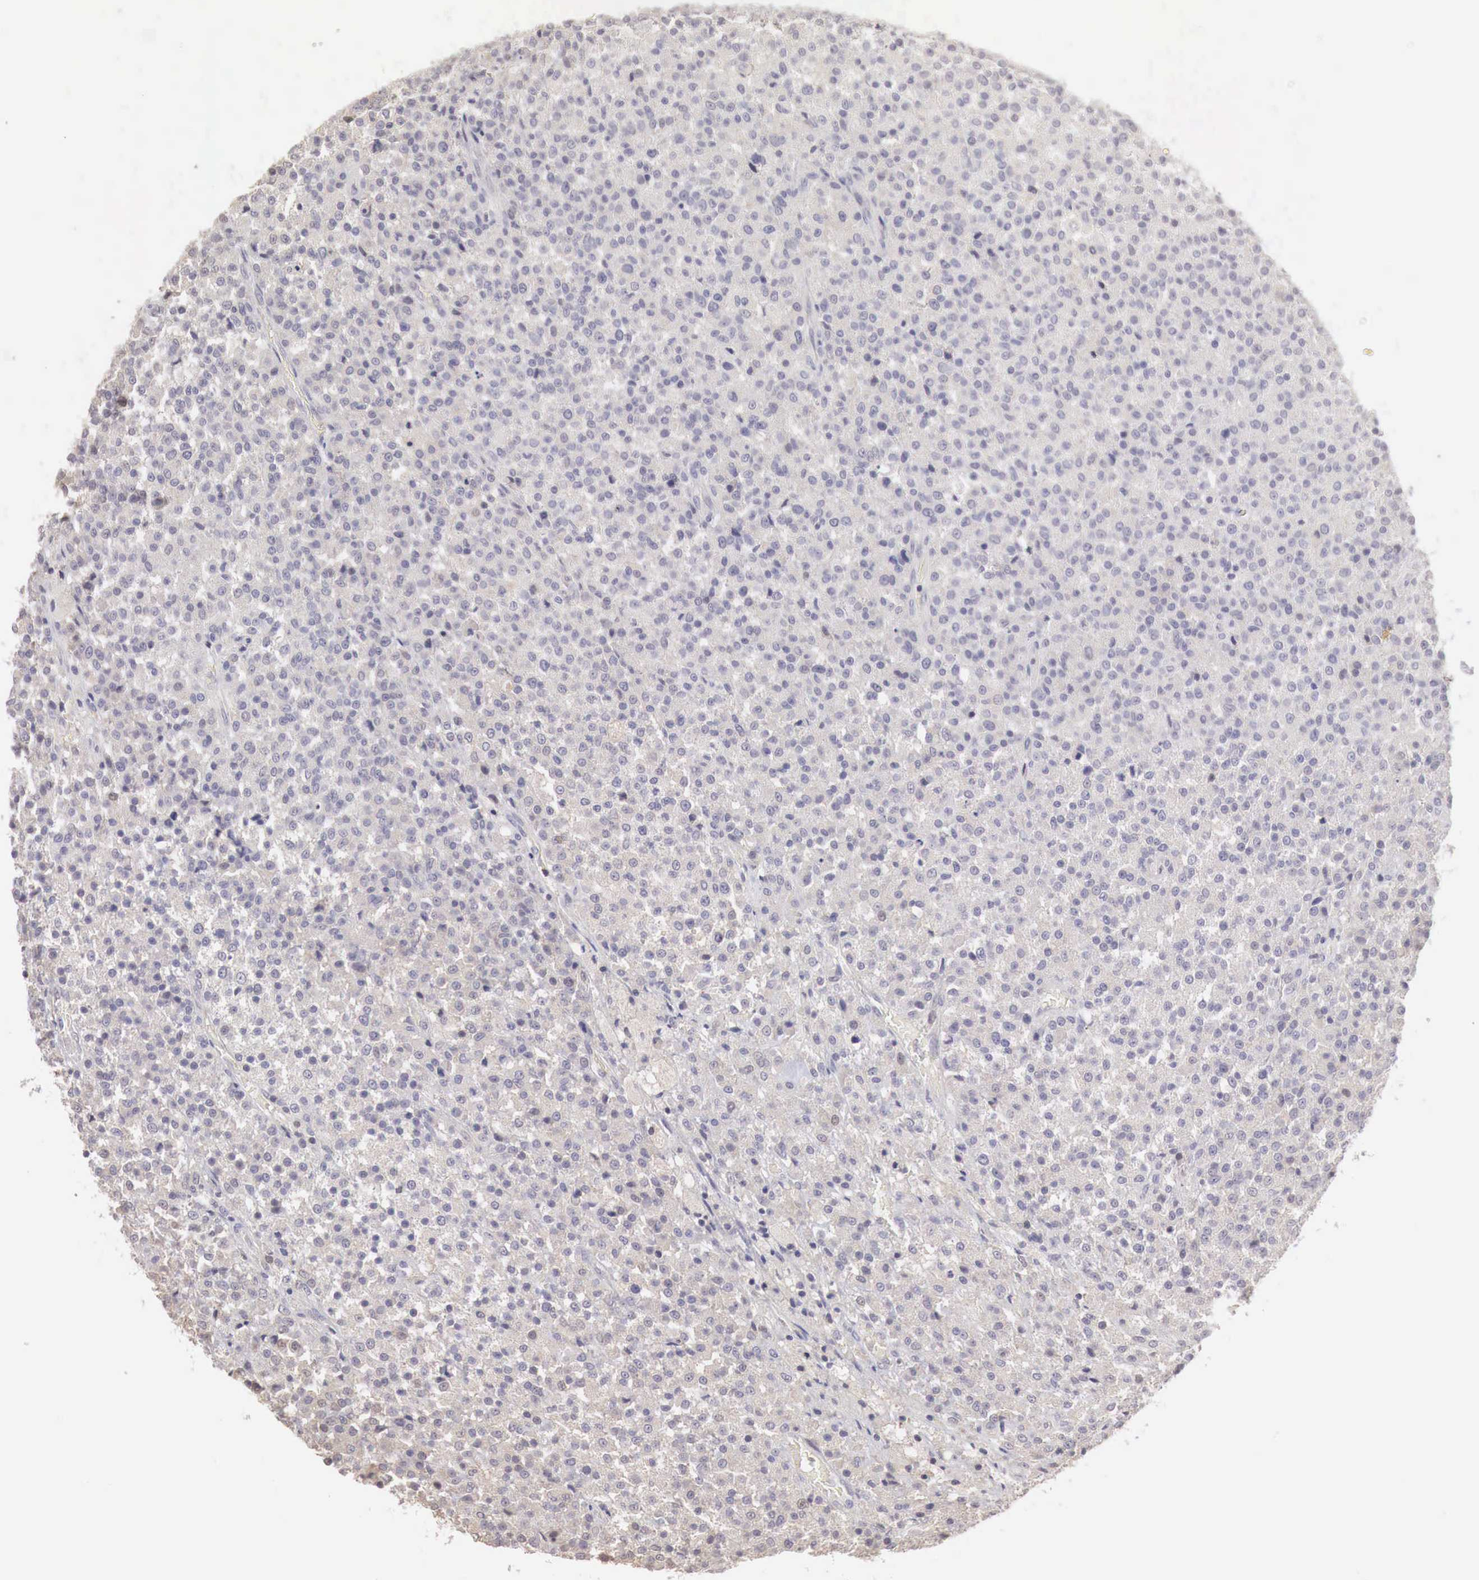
{"staining": {"intensity": "negative", "quantity": "none", "location": "none"}, "tissue": "testis cancer", "cell_type": "Tumor cells", "image_type": "cancer", "snomed": [{"axis": "morphology", "description": "Seminoma, NOS"}, {"axis": "topography", "description": "Testis"}], "caption": "Human testis cancer stained for a protein using IHC displays no expression in tumor cells.", "gene": "TBC1D9", "patient": {"sex": "male", "age": 59}}